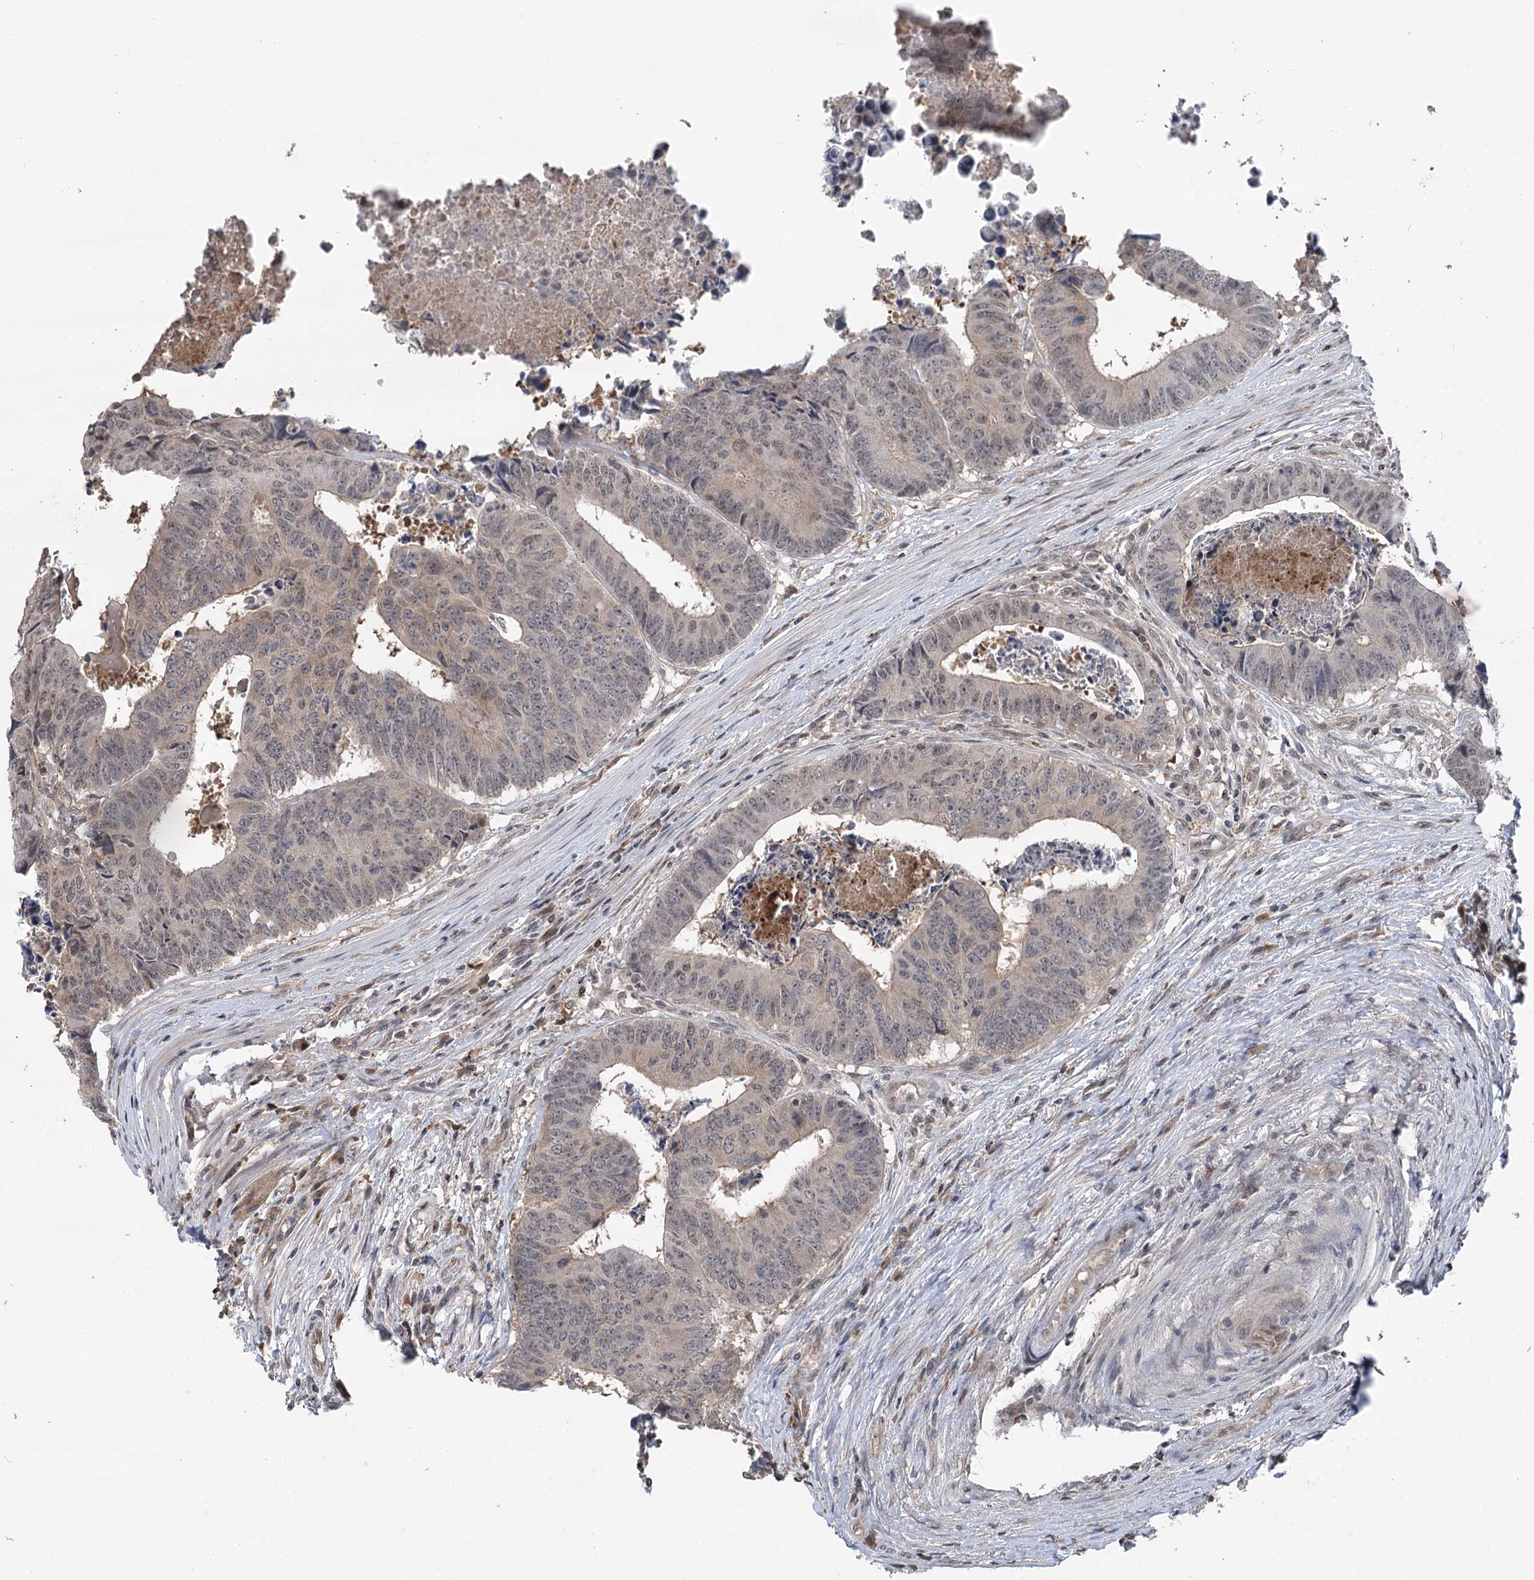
{"staining": {"intensity": "weak", "quantity": "<25%", "location": "cytoplasmic/membranous"}, "tissue": "colorectal cancer", "cell_type": "Tumor cells", "image_type": "cancer", "snomed": [{"axis": "morphology", "description": "Adenocarcinoma, NOS"}, {"axis": "topography", "description": "Rectum"}], "caption": "IHC histopathology image of neoplastic tissue: adenocarcinoma (colorectal) stained with DAB (3,3'-diaminobenzidine) demonstrates no significant protein expression in tumor cells. The staining was performed using DAB (3,3'-diaminobenzidine) to visualize the protein expression in brown, while the nuclei were stained in blue with hematoxylin (Magnification: 20x).", "gene": "CCSER2", "patient": {"sex": "male", "age": 84}}